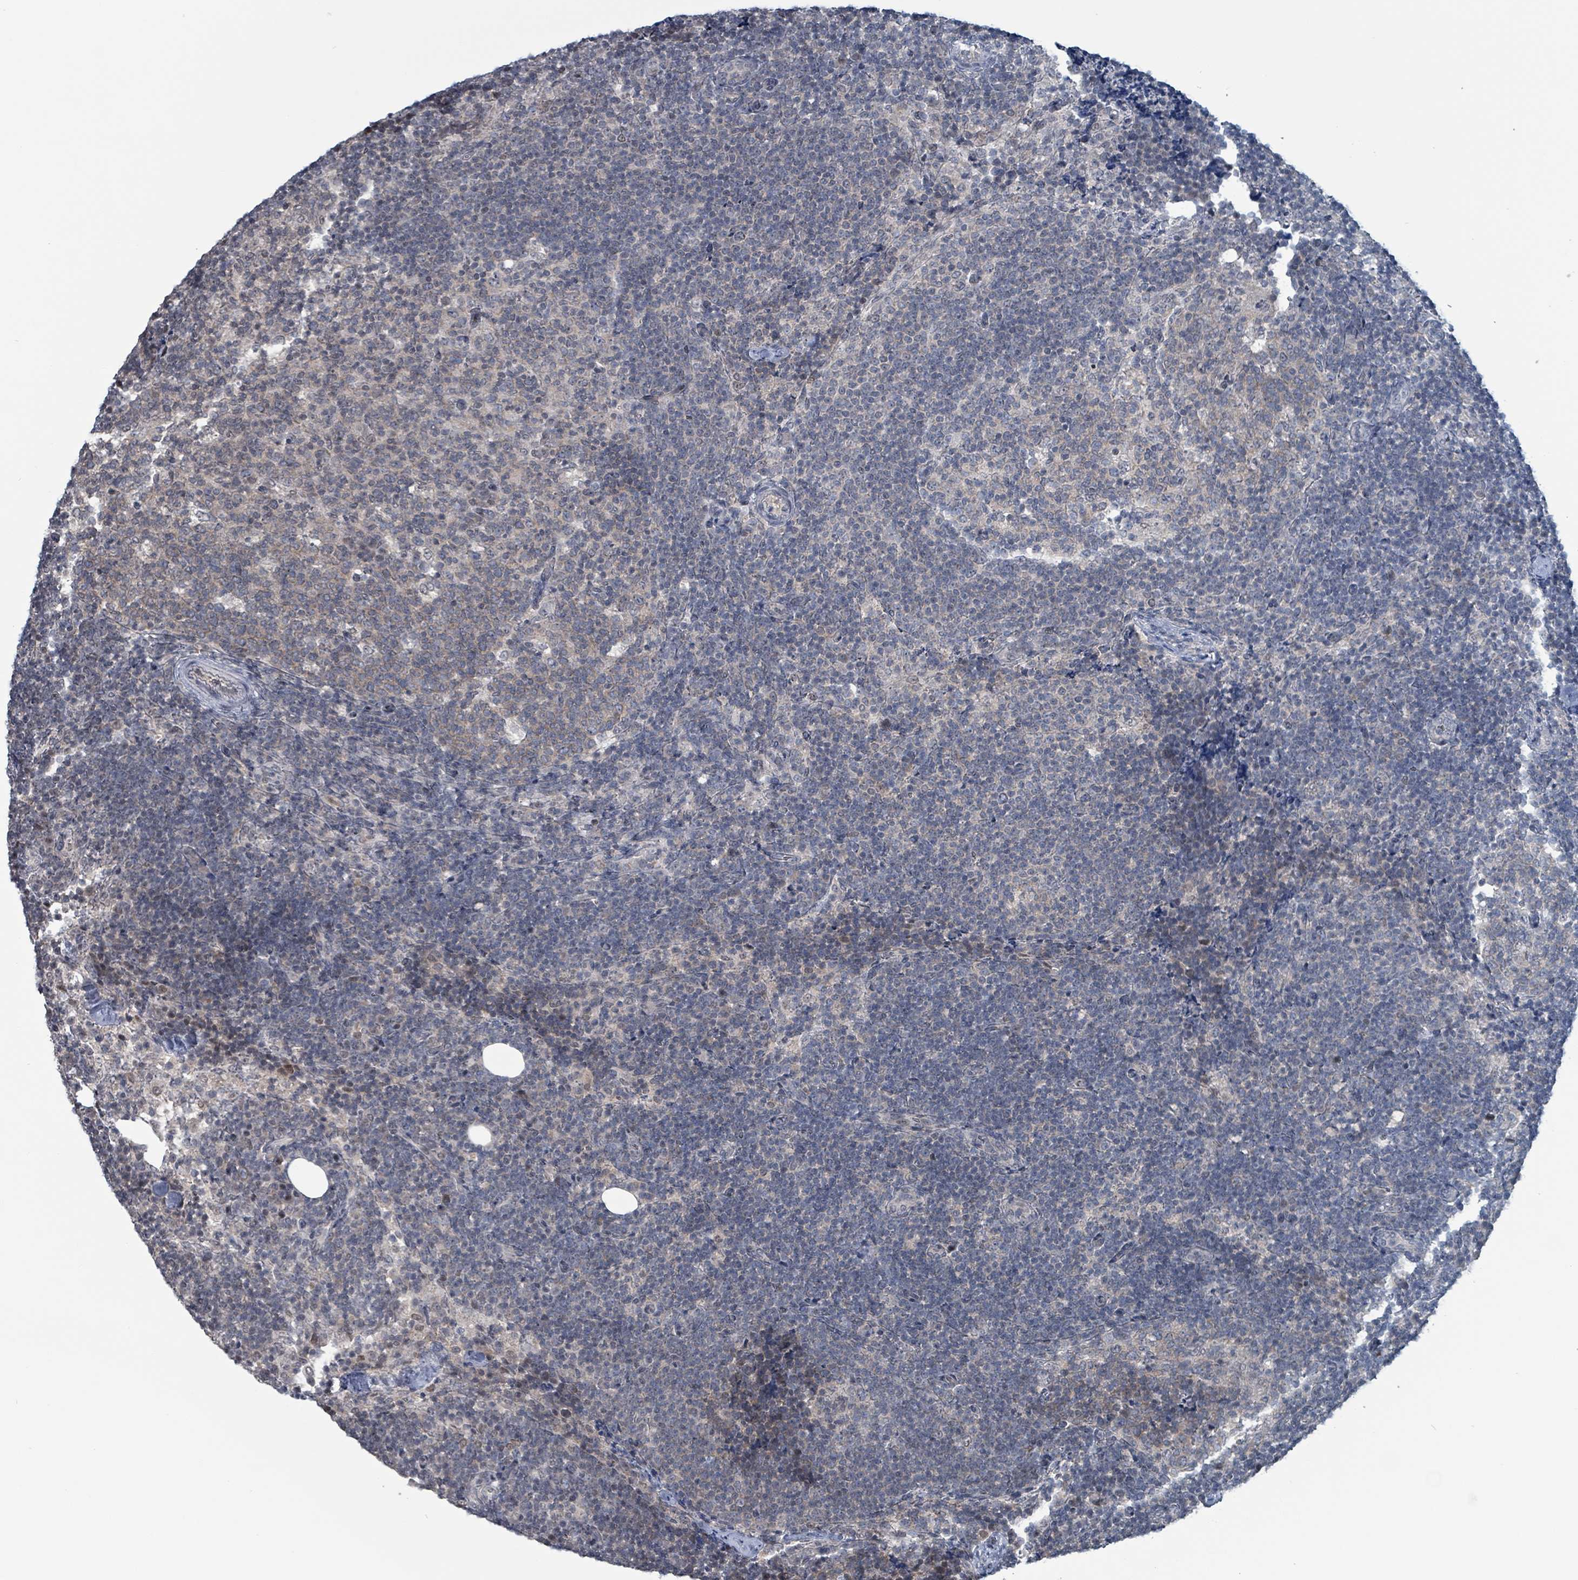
{"staining": {"intensity": "weak", "quantity": "<25%", "location": "cytoplasmic/membranous"}, "tissue": "lymph node", "cell_type": "Germinal center cells", "image_type": "normal", "snomed": [{"axis": "morphology", "description": "Normal tissue, NOS"}, {"axis": "topography", "description": "Lymph node"}], "caption": "Immunohistochemistry photomicrograph of benign human lymph node stained for a protein (brown), which shows no staining in germinal center cells.", "gene": "BIVM", "patient": {"sex": "female", "age": 31}}